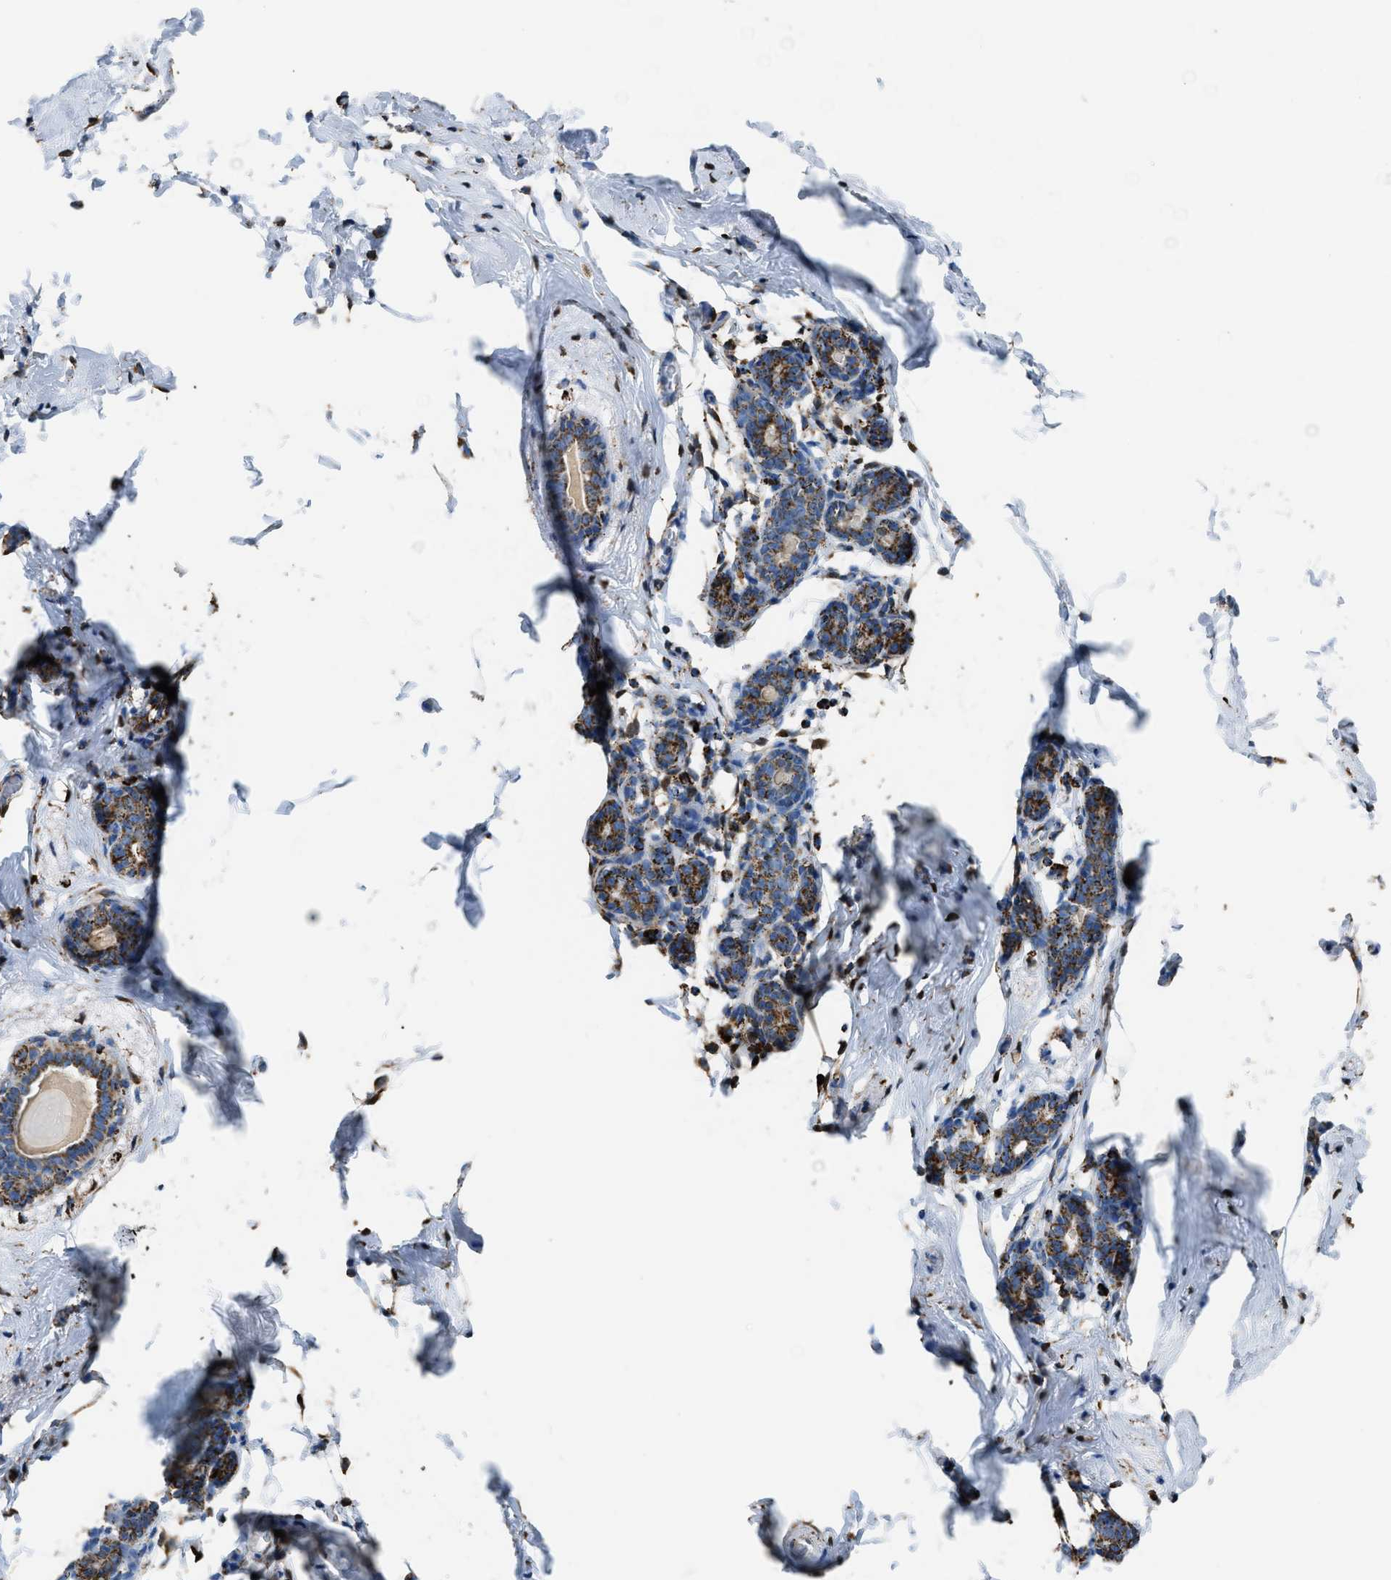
{"staining": {"intensity": "strong", "quantity": ">75%", "location": "cytoplasmic/membranous"}, "tissue": "breast", "cell_type": "Glandular cells", "image_type": "normal", "snomed": [{"axis": "morphology", "description": "Normal tissue, NOS"}, {"axis": "topography", "description": "Breast"}], "caption": "About >75% of glandular cells in benign breast reveal strong cytoplasmic/membranous protein staining as visualized by brown immunohistochemical staining.", "gene": "ETFB", "patient": {"sex": "female", "age": 62}}